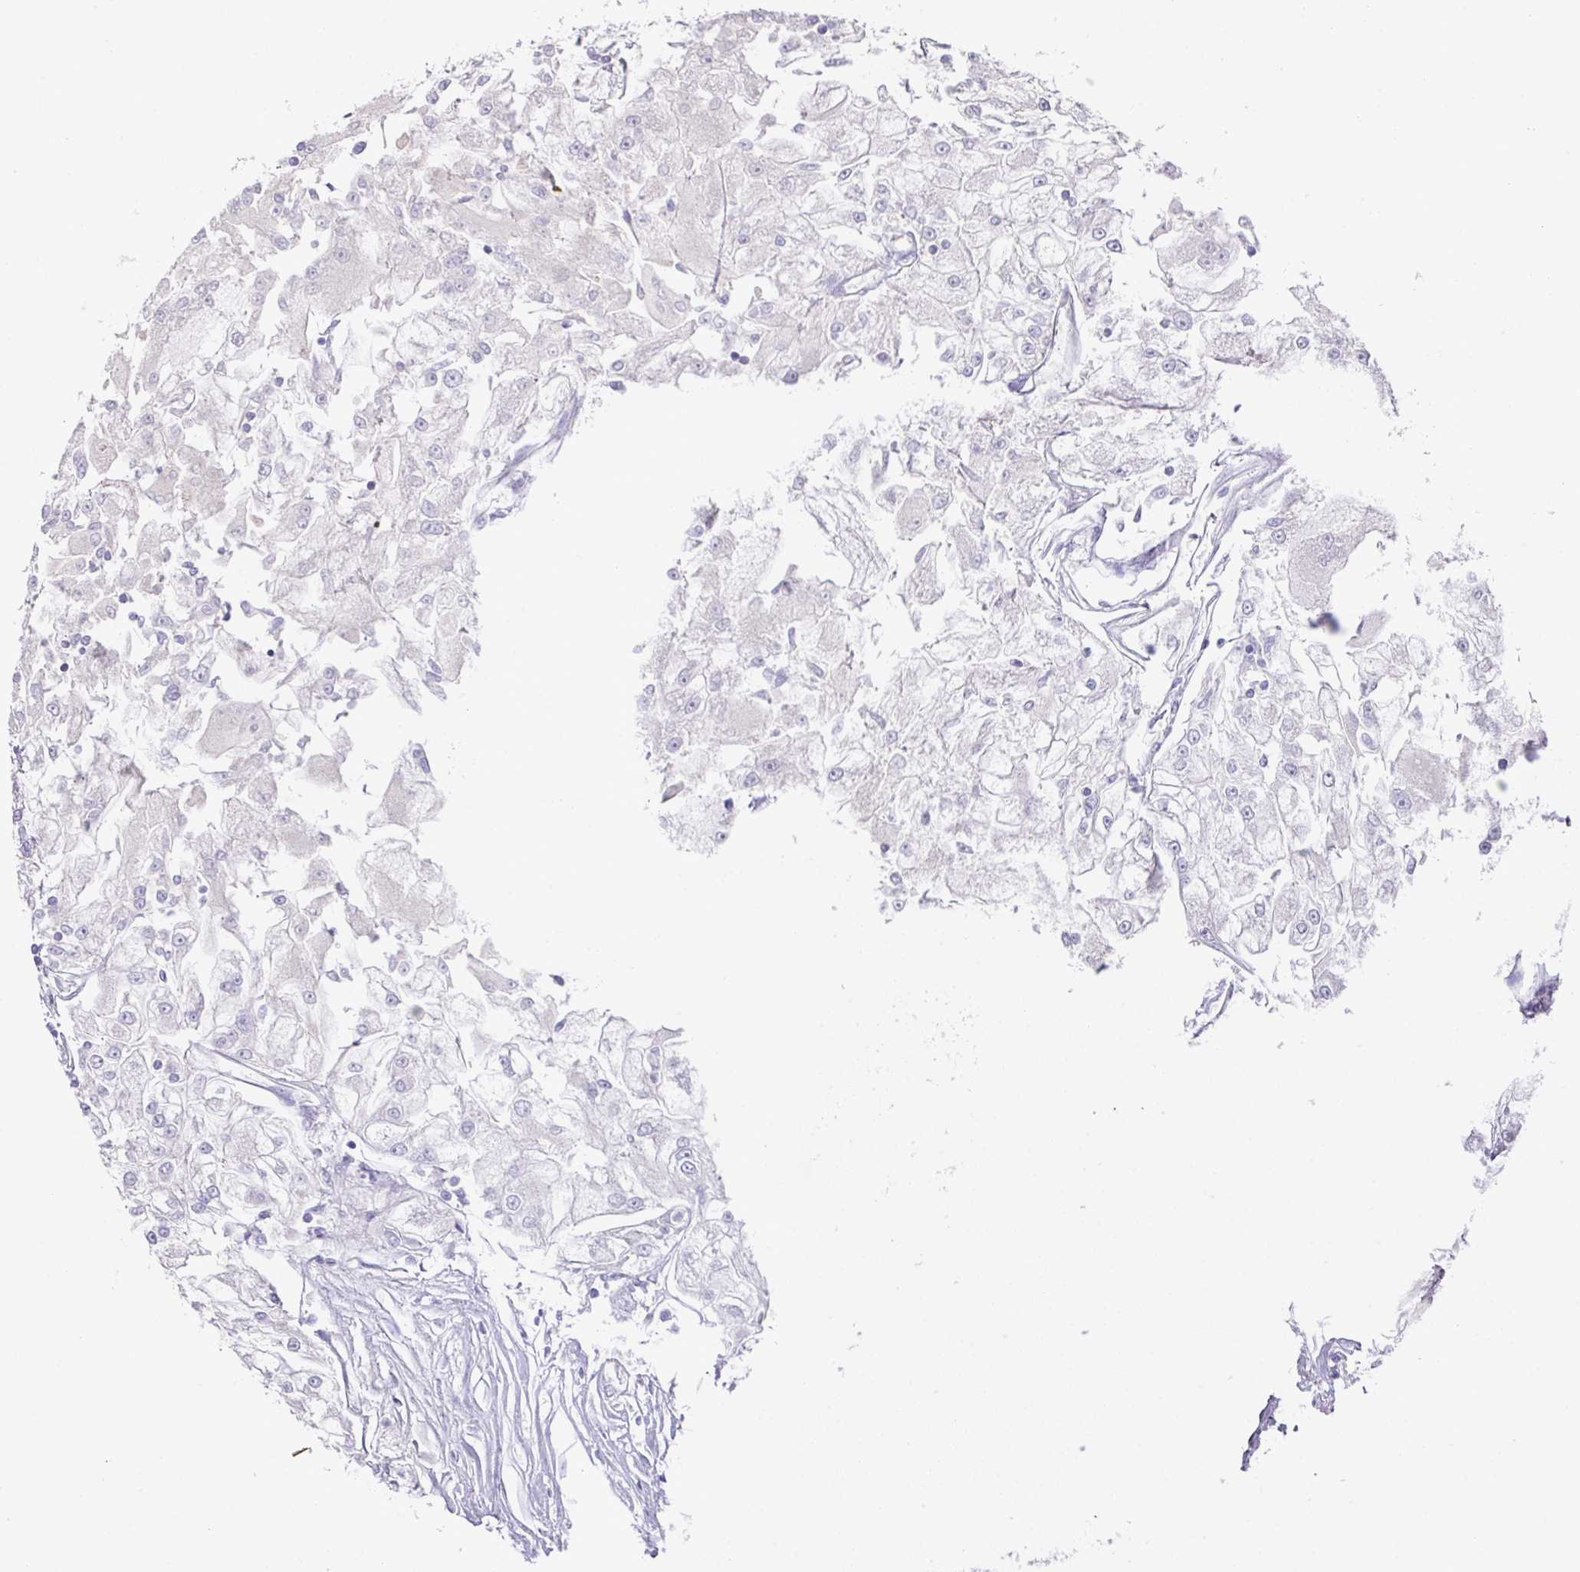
{"staining": {"intensity": "negative", "quantity": "none", "location": "none"}, "tissue": "renal cancer", "cell_type": "Tumor cells", "image_type": "cancer", "snomed": [{"axis": "morphology", "description": "Adenocarcinoma, NOS"}, {"axis": "topography", "description": "Kidney"}], "caption": "DAB (3,3'-diaminobenzidine) immunohistochemical staining of human renal cancer exhibits no significant positivity in tumor cells.", "gene": "TARM1", "patient": {"sex": "female", "age": 72}}